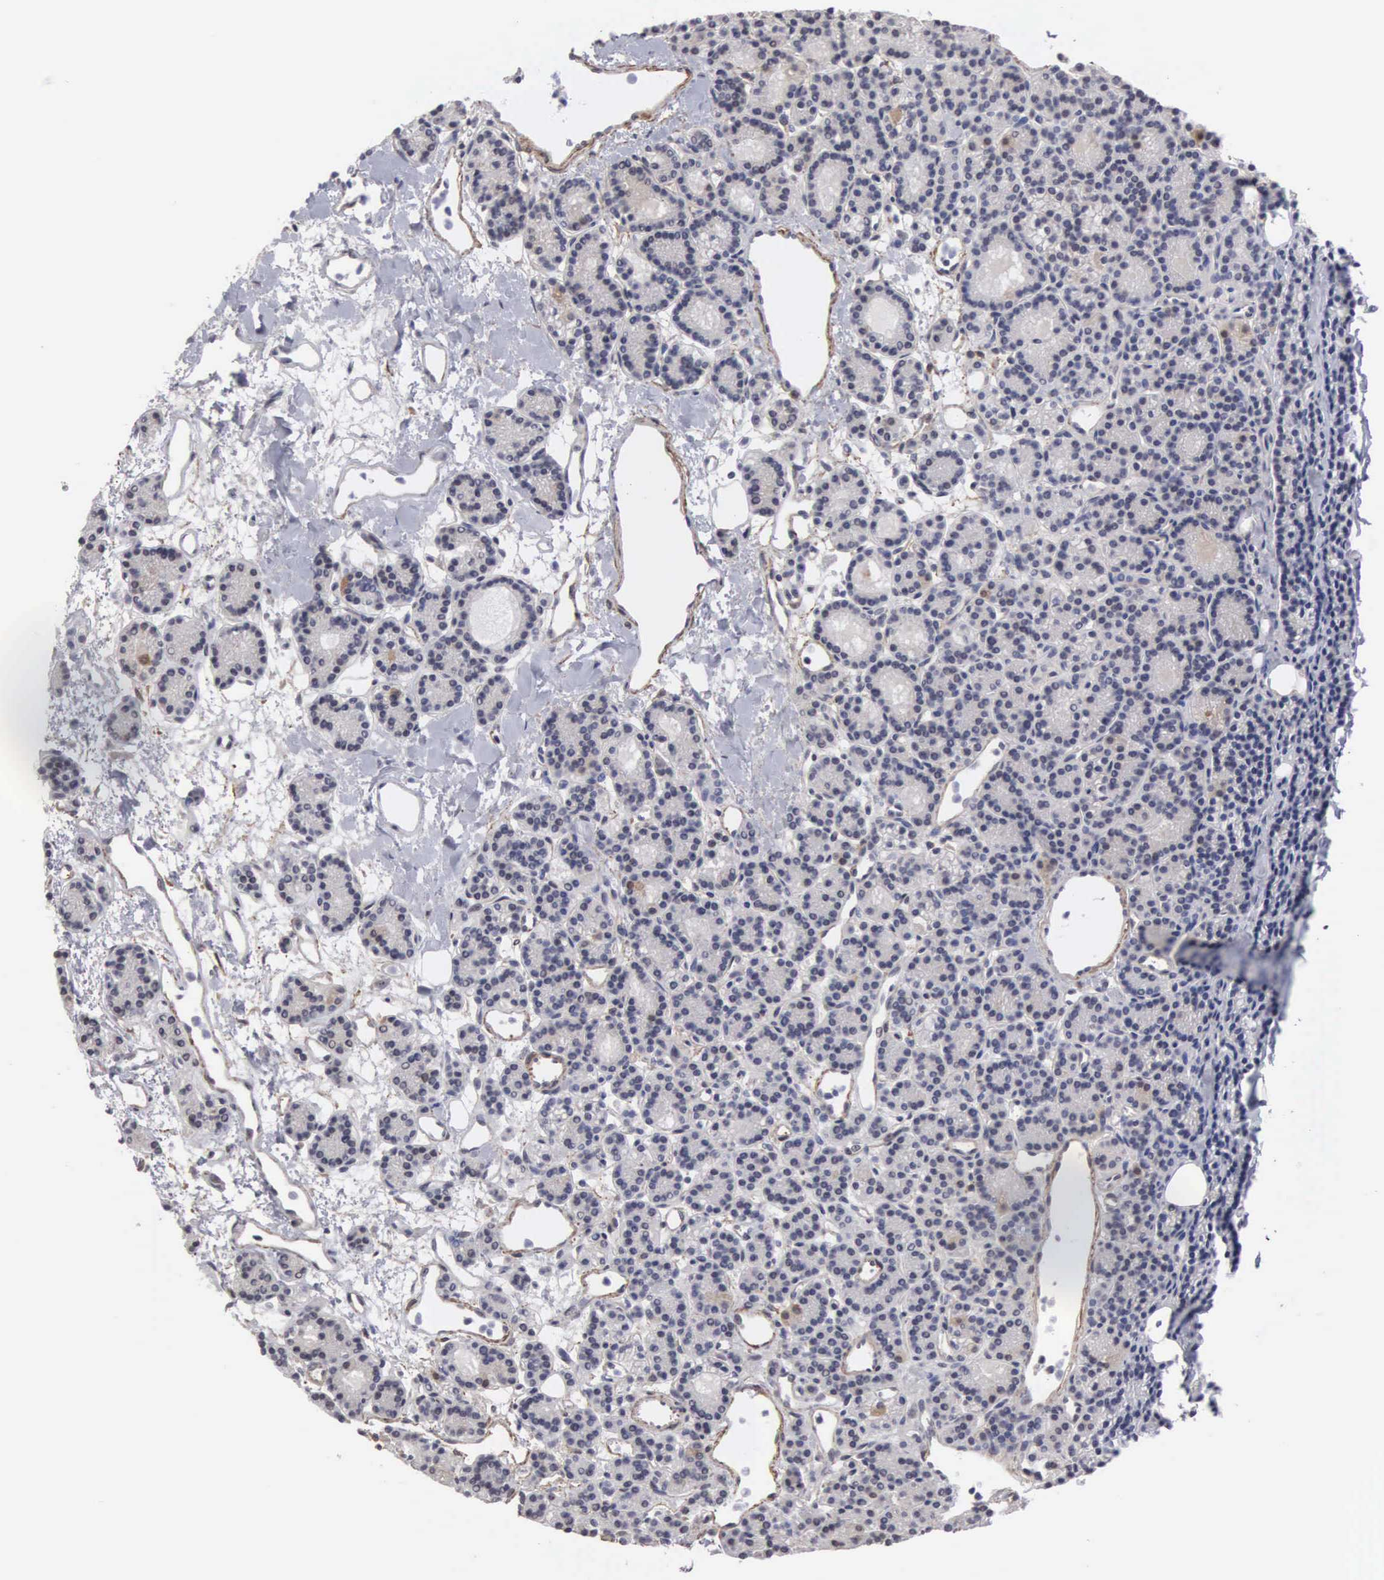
{"staining": {"intensity": "negative", "quantity": "none", "location": "none"}, "tissue": "parathyroid gland", "cell_type": "Glandular cells", "image_type": "normal", "snomed": [{"axis": "morphology", "description": "Normal tissue, NOS"}, {"axis": "topography", "description": "Parathyroid gland"}], "caption": "IHC of unremarkable parathyroid gland exhibits no staining in glandular cells. (Brightfield microscopy of DAB (3,3'-diaminobenzidine) immunohistochemistry (IHC) at high magnification).", "gene": "NGDN", "patient": {"sex": "male", "age": 85}}